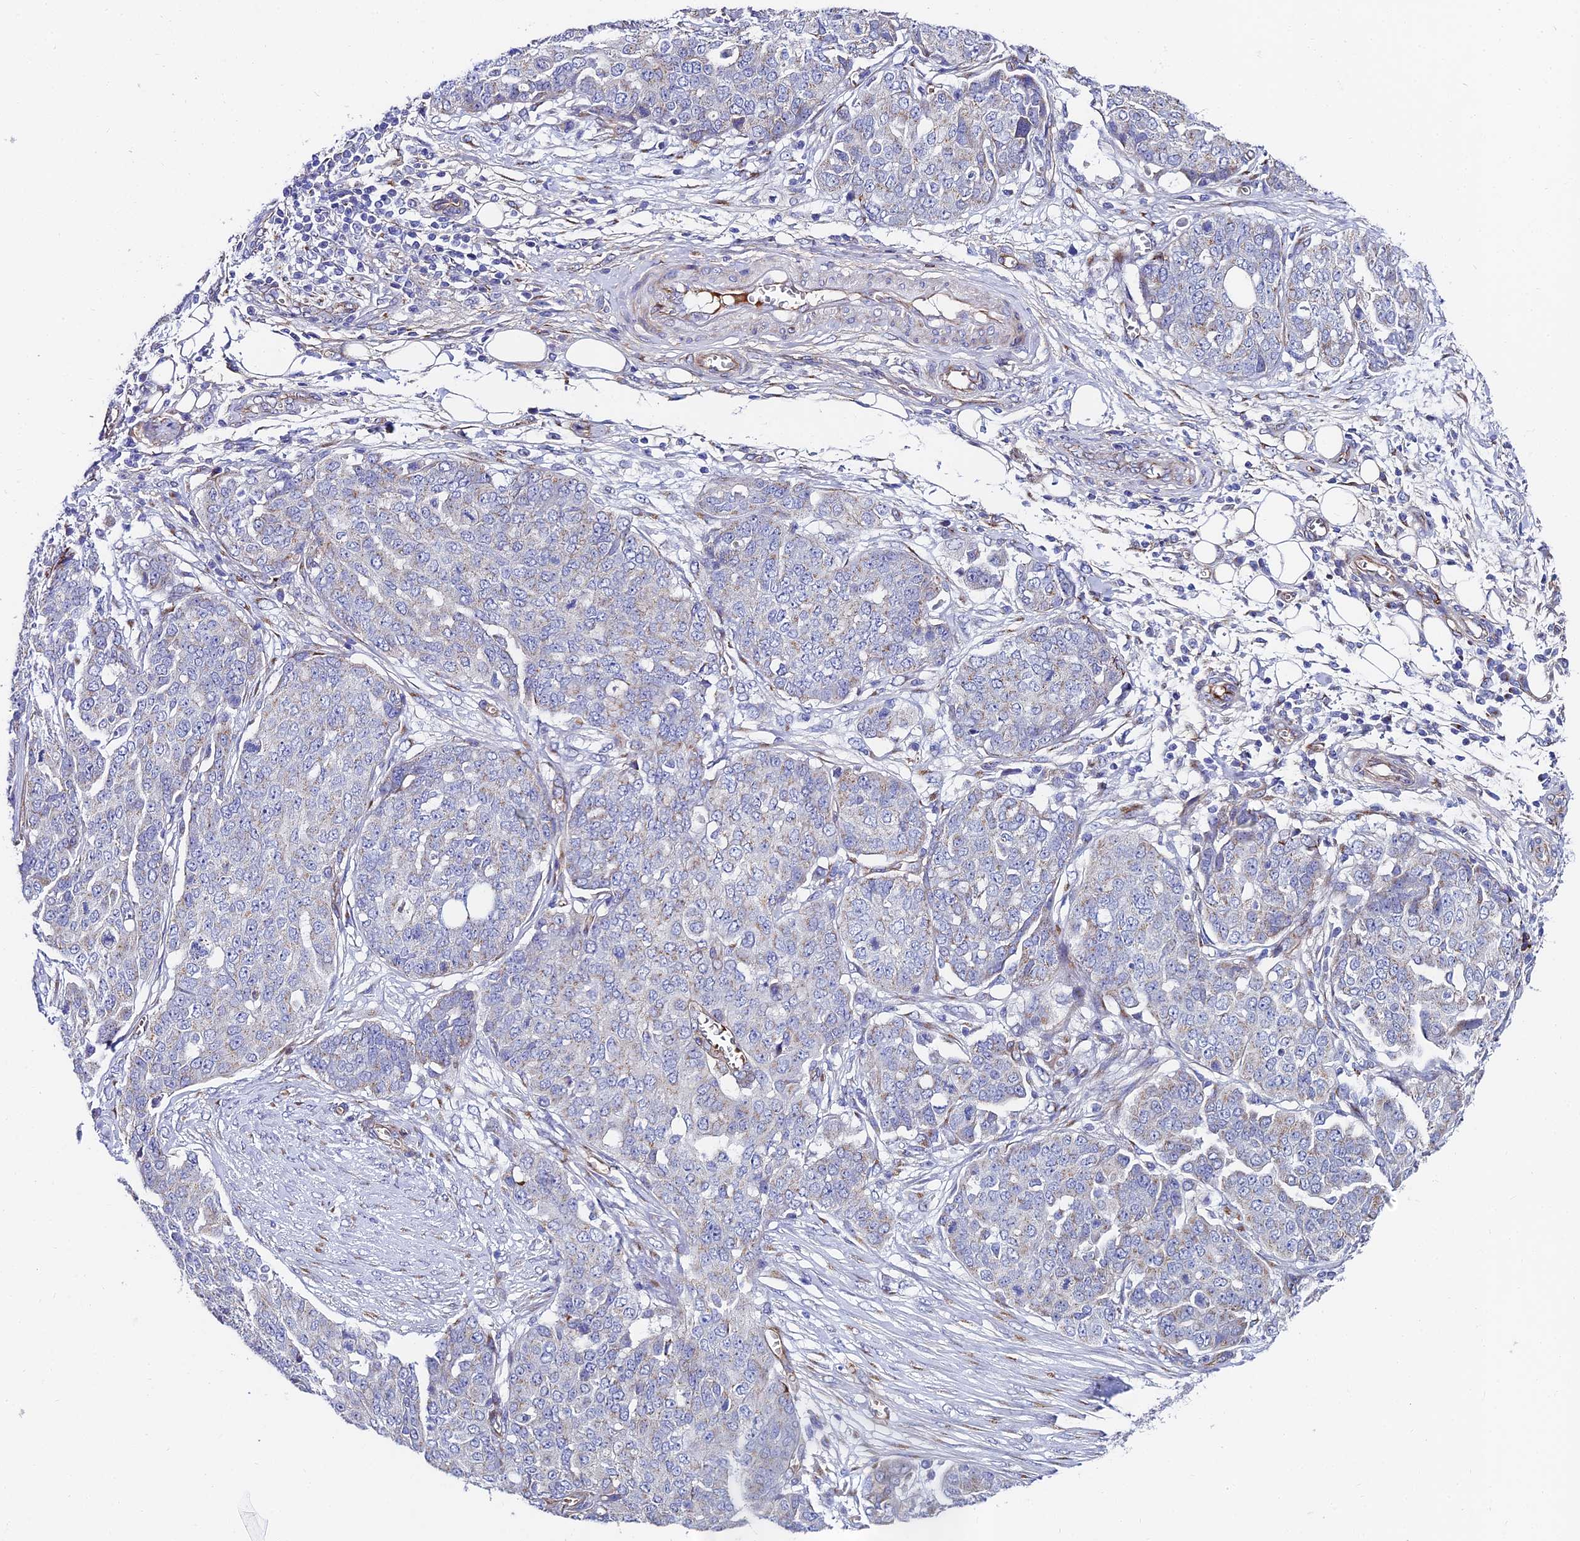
{"staining": {"intensity": "negative", "quantity": "none", "location": "none"}, "tissue": "ovarian cancer", "cell_type": "Tumor cells", "image_type": "cancer", "snomed": [{"axis": "morphology", "description": "Cystadenocarcinoma, serous, NOS"}, {"axis": "topography", "description": "Soft tissue"}, {"axis": "topography", "description": "Ovary"}], "caption": "The histopathology image reveals no staining of tumor cells in serous cystadenocarcinoma (ovarian).", "gene": "ADGRF3", "patient": {"sex": "female", "age": 57}}